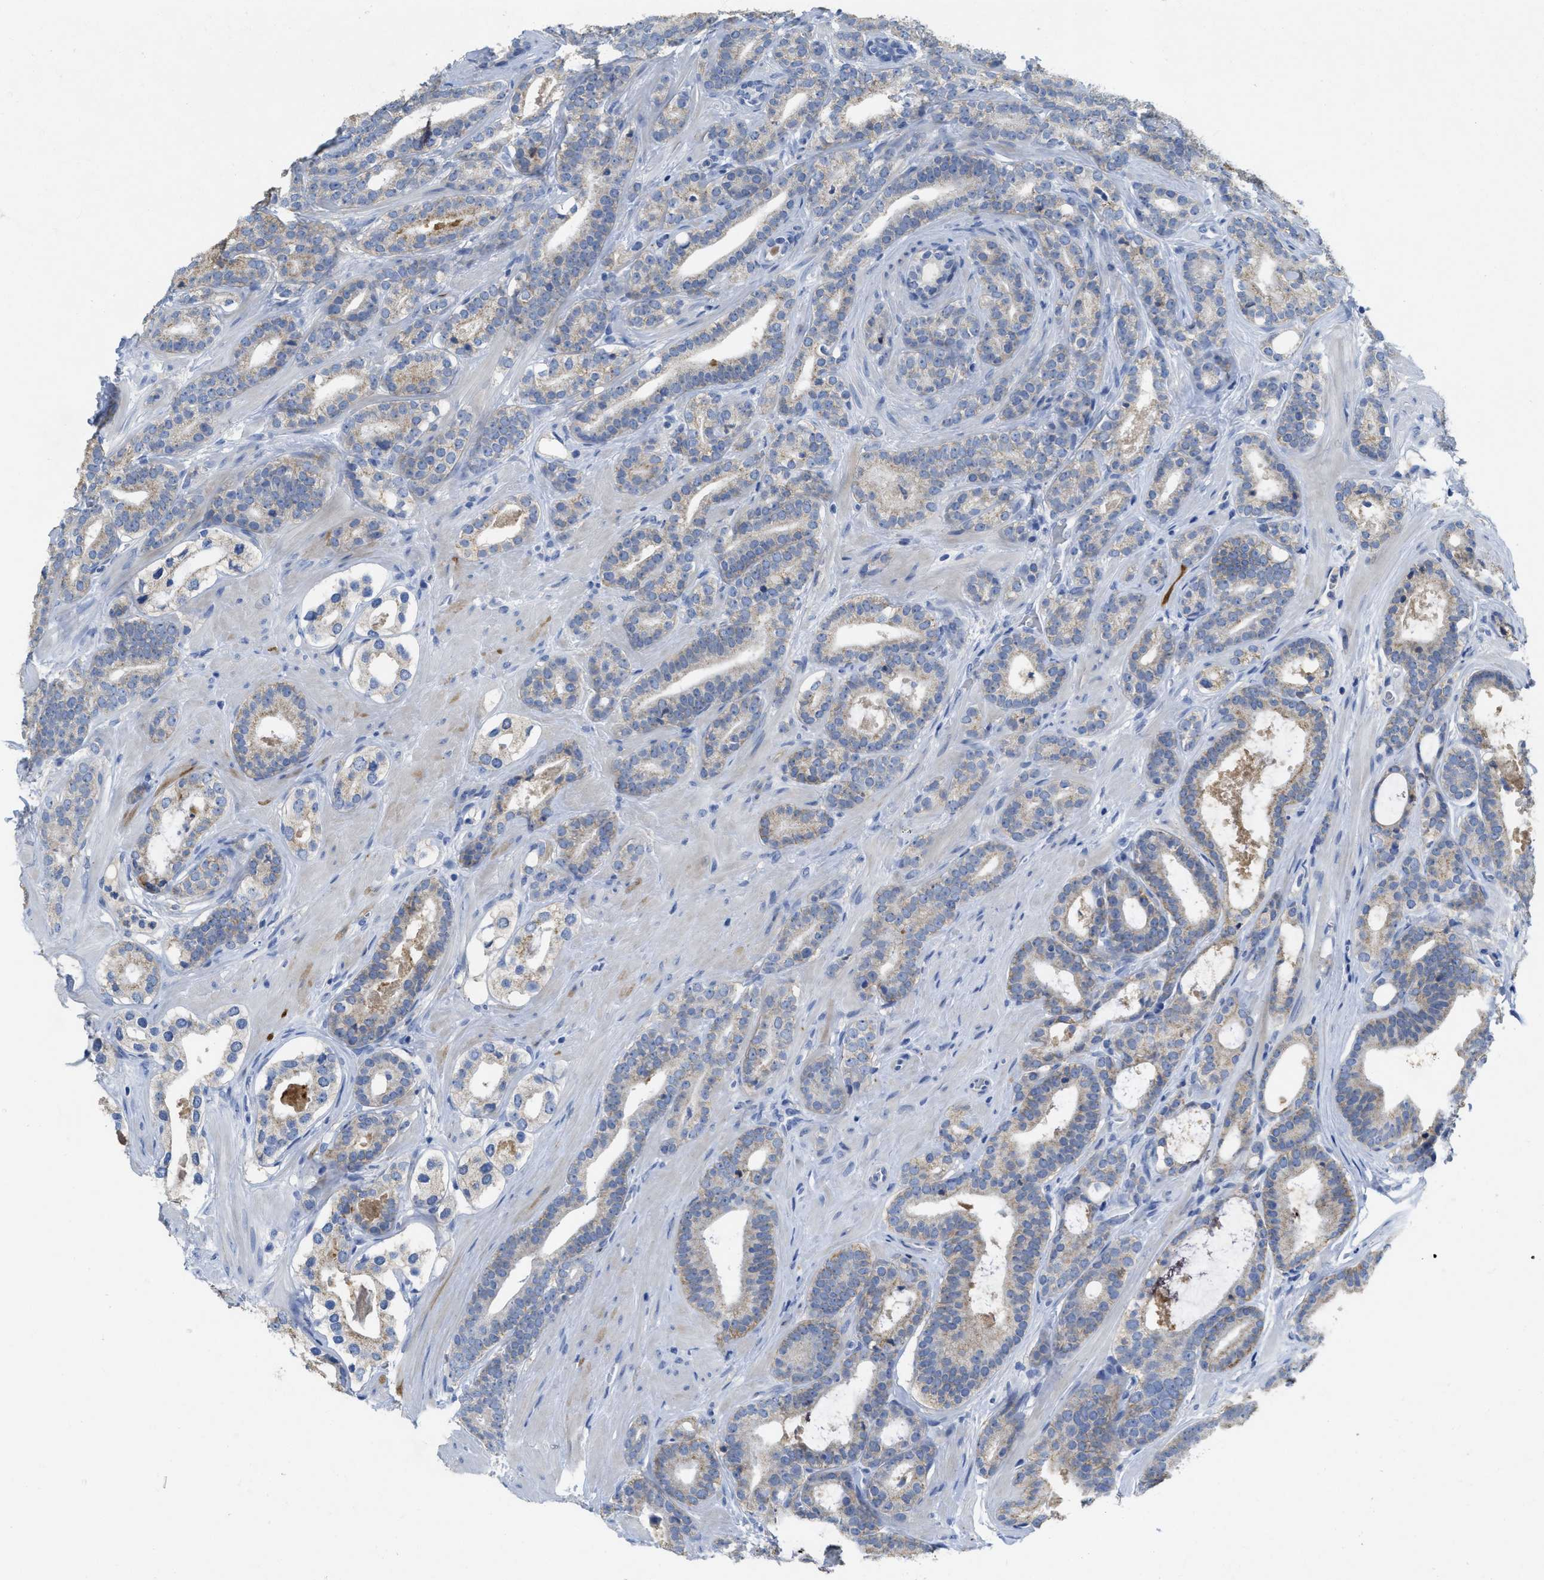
{"staining": {"intensity": "weak", "quantity": "25%-75%", "location": "cytoplasmic/membranous"}, "tissue": "prostate cancer", "cell_type": "Tumor cells", "image_type": "cancer", "snomed": [{"axis": "morphology", "description": "Adenocarcinoma, High grade"}, {"axis": "topography", "description": "Prostate"}], "caption": "Tumor cells exhibit weak cytoplasmic/membranous expression in about 25%-75% of cells in adenocarcinoma (high-grade) (prostate).", "gene": "CNNM4", "patient": {"sex": "male", "age": 60}}